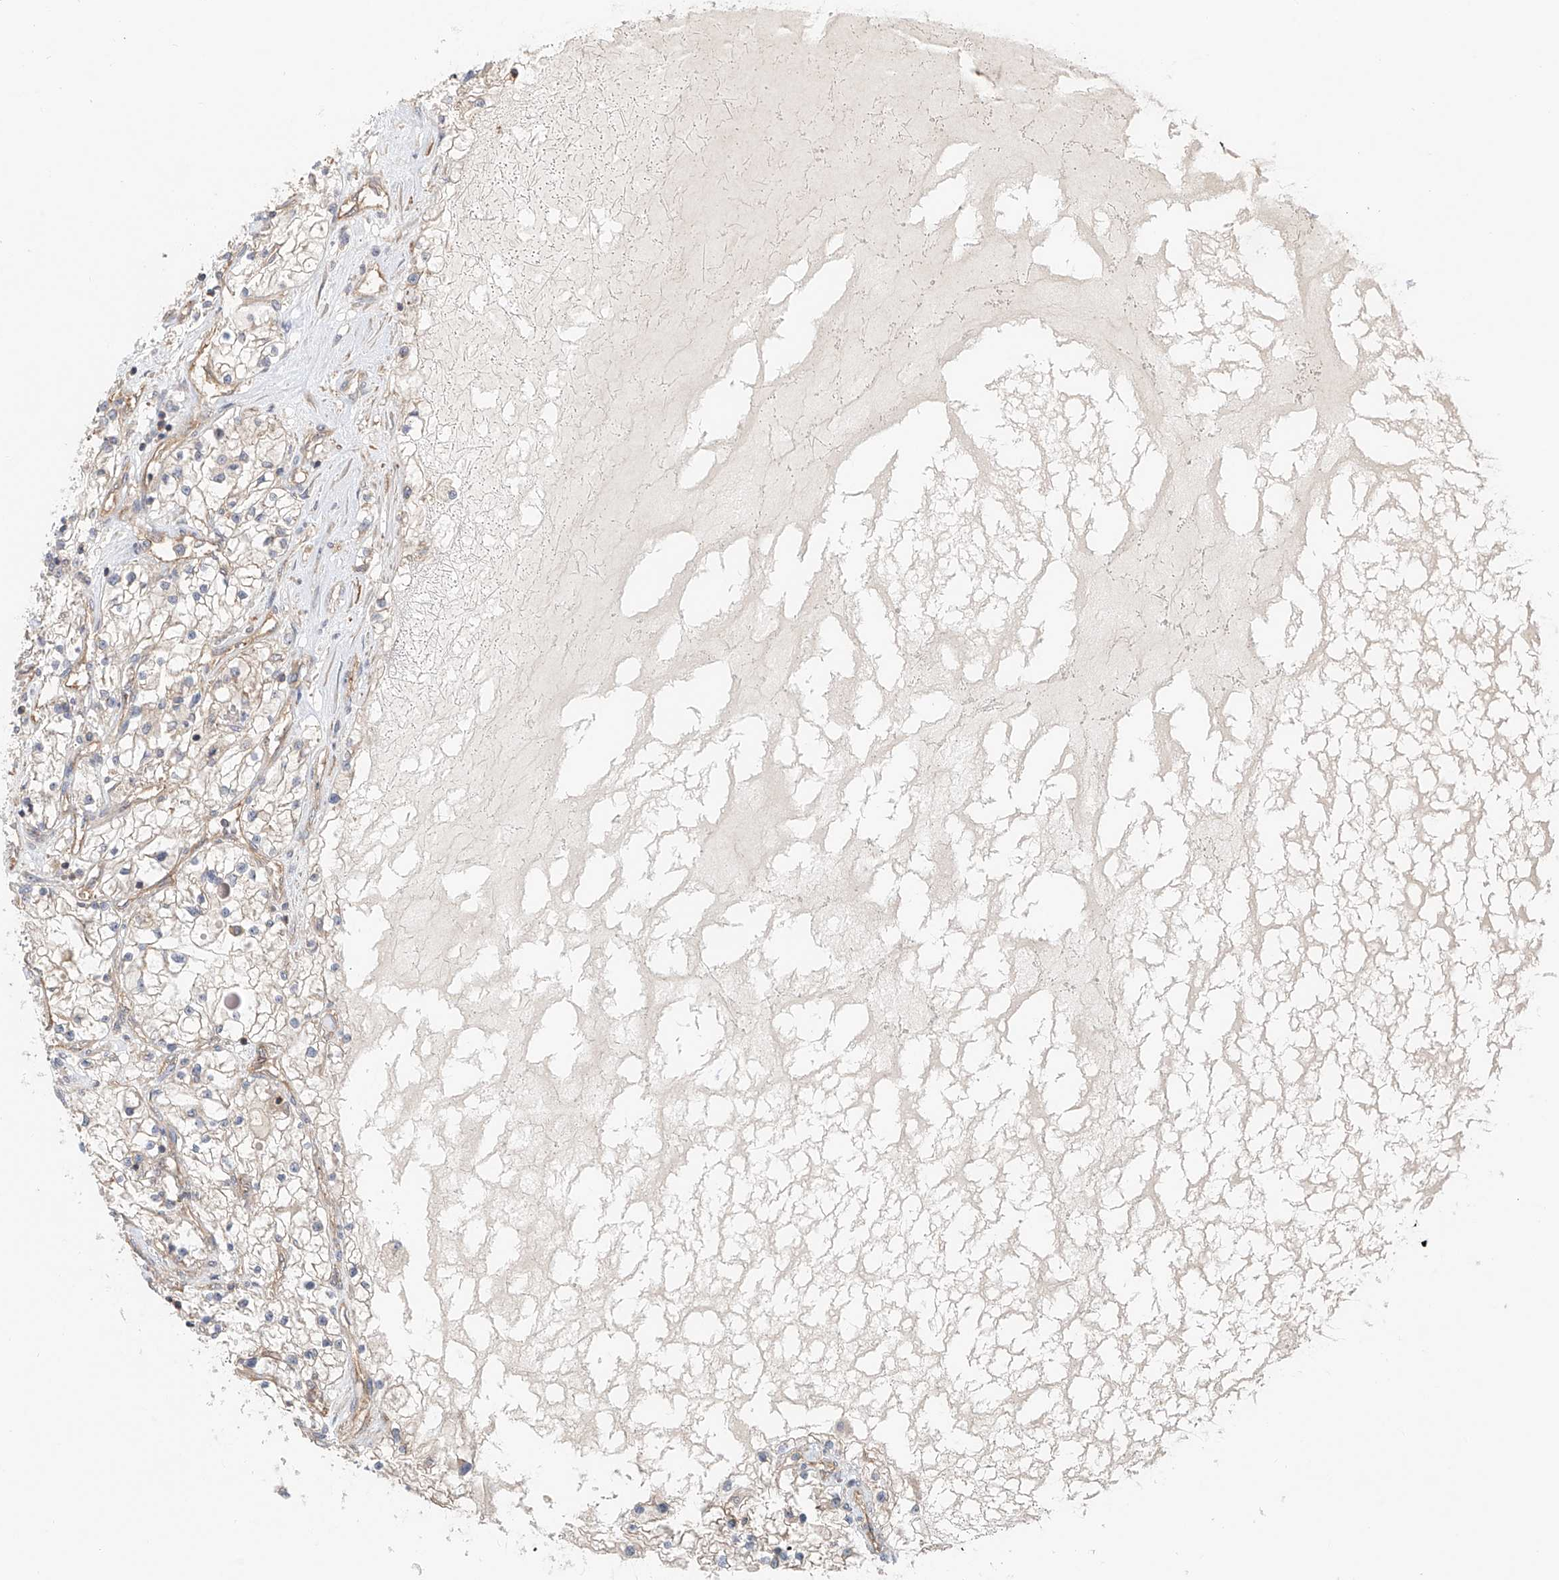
{"staining": {"intensity": "negative", "quantity": "none", "location": "none"}, "tissue": "renal cancer", "cell_type": "Tumor cells", "image_type": "cancer", "snomed": [{"axis": "morphology", "description": "Normal tissue, NOS"}, {"axis": "morphology", "description": "Adenocarcinoma, NOS"}, {"axis": "topography", "description": "Kidney"}], "caption": "DAB immunohistochemical staining of human renal cancer displays no significant positivity in tumor cells.", "gene": "FRYL", "patient": {"sex": "male", "age": 68}}